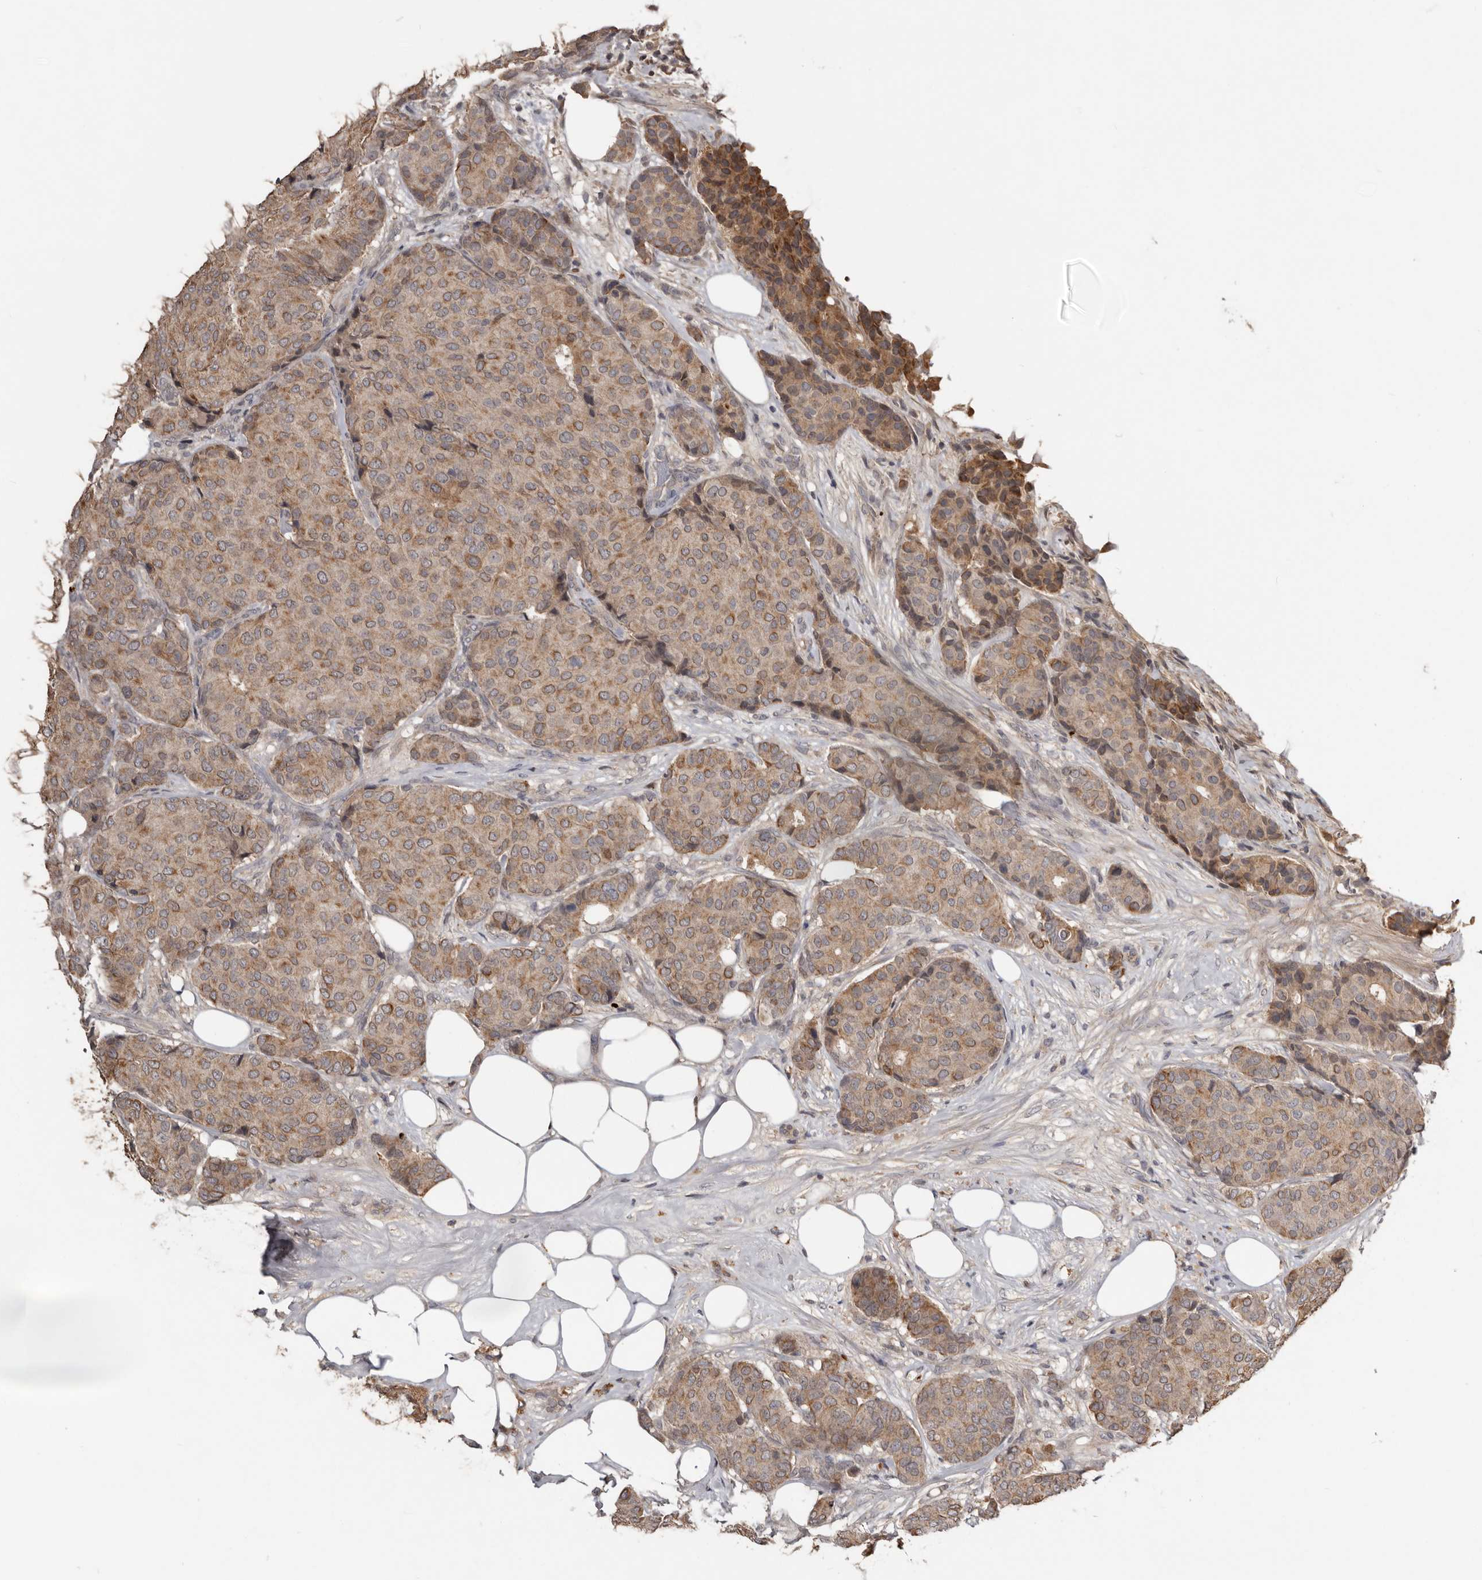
{"staining": {"intensity": "weak", "quantity": ">75%", "location": "cytoplasmic/membranous"}, "tissue": "breast cancer", "cell_type": "Tumor cells", "image_type": "cancer", "snomed": [{"axis": "morphology", "description": "Duct carcinoma"}, {"axis": "topography", "description": "Breast"}], "caption": "Protein expression analysis of breast cancer reveals weak cytoplasmic/membranous positivity in approximately >75% of tumor cells. The staining was performed using DAB (3,3'-diaminobenzidine) to visualize the protein expression in brown, while the nuclei were stained in blue with hematoxylin (Magnification: 20x).", "gene": "NMUR1", "patient": {"sex": "female", "age": 75}}